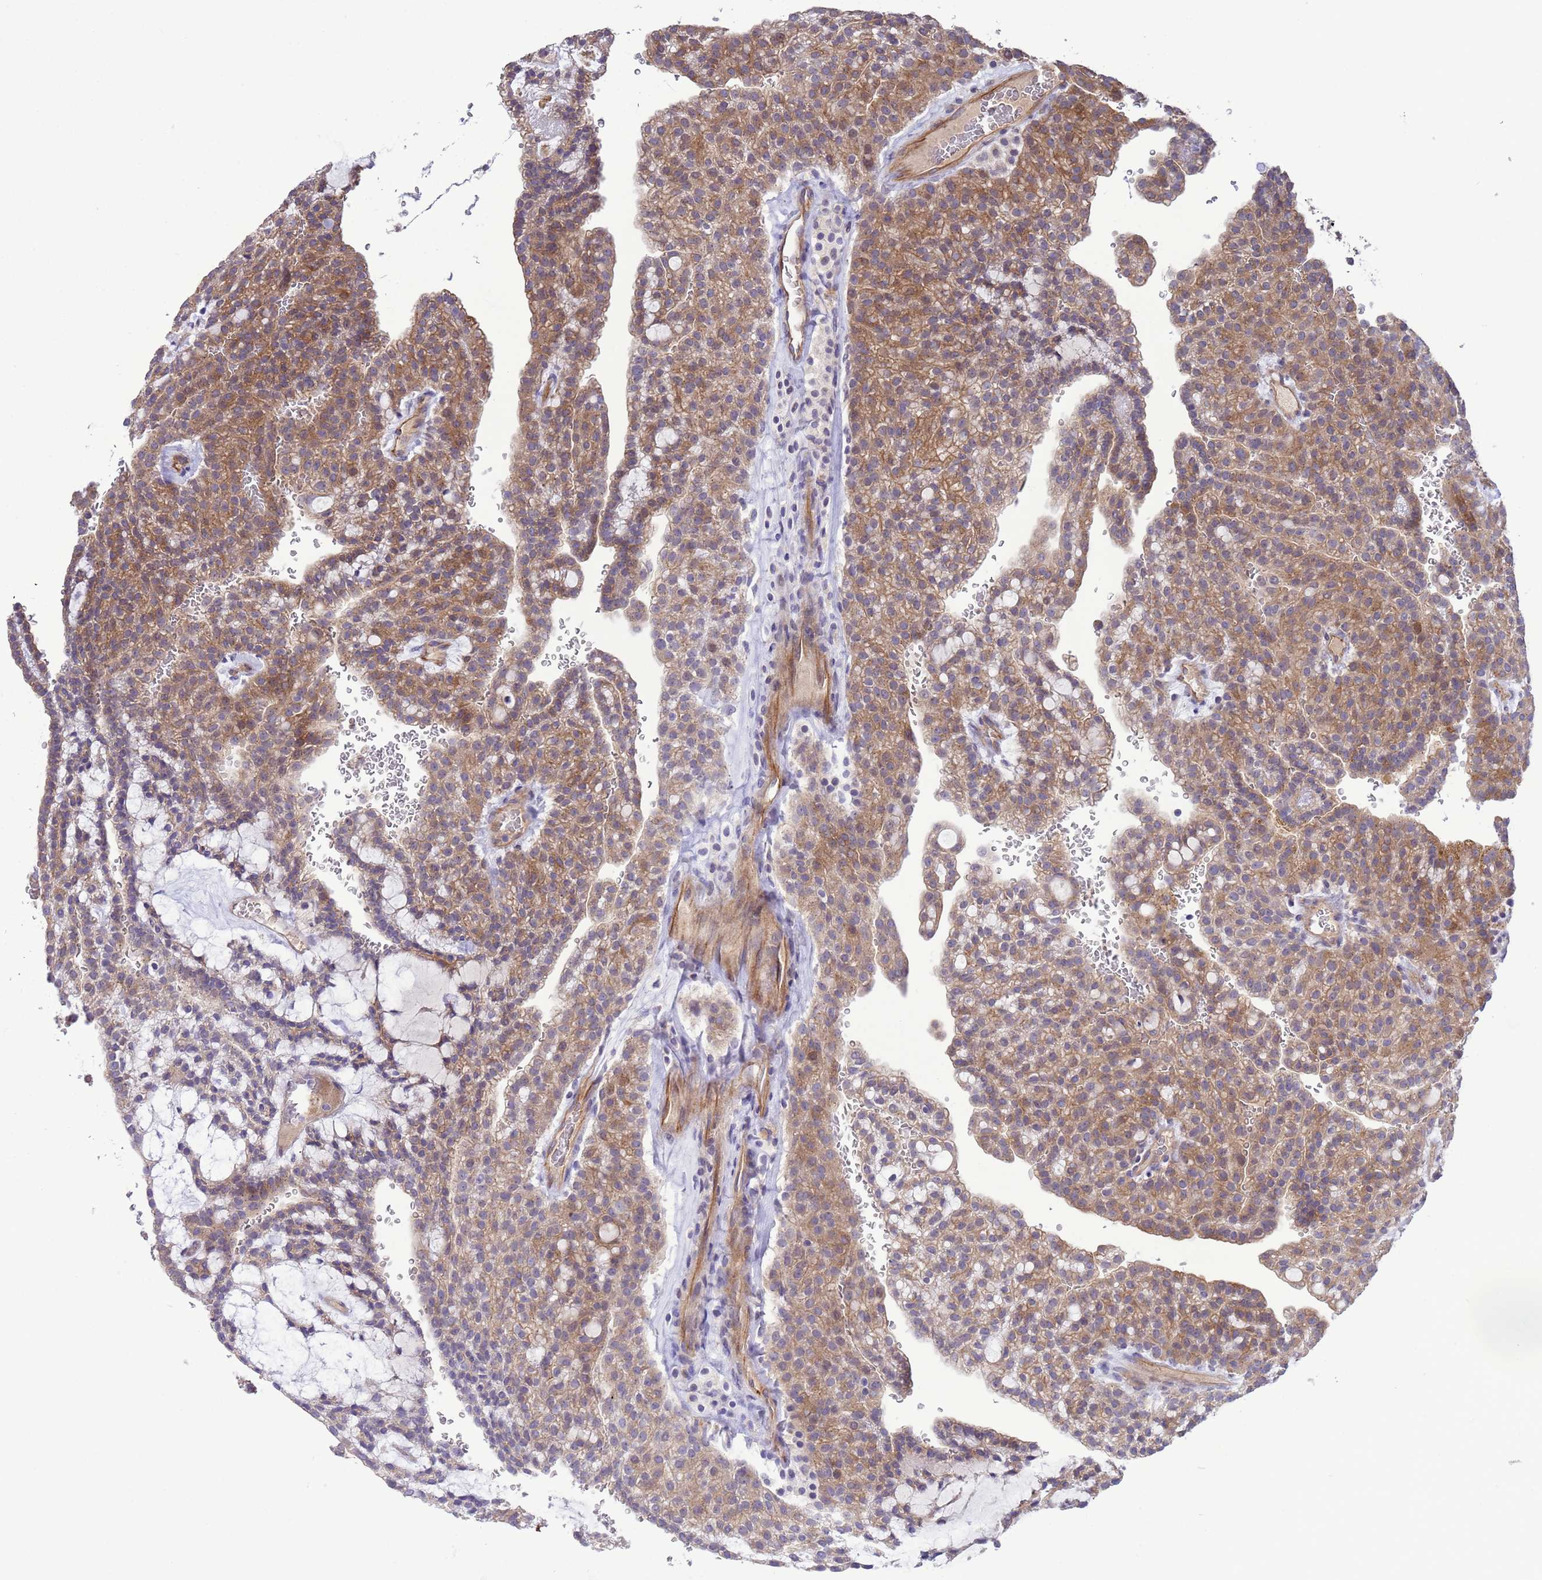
{"staining": {"intensity": "moderate", "quantity": "25%-75%", "location": "cytoplasmic/membranous"}, "tissue": "renal cancer", "cell_type": "Tumor cells", "image_type": "cancer", "snomed": [{"axis": "morphology", "description": "Adenocarcinoma, NOS"}, {"axis": "topography", "description": "Kidney"}], "caption": "DAB (3,3'-diaminobenzidine) immunohistochemical staining of renal adenocarcinoma shows moderate cytoplasmic/membranous protein staining in about 25%-75% of tumor cells. (brown staining indicates protein expression, while blue staining denotes nuclei).", "gene": "GJA10", "patient": {"sex": "male", "age": 63}}